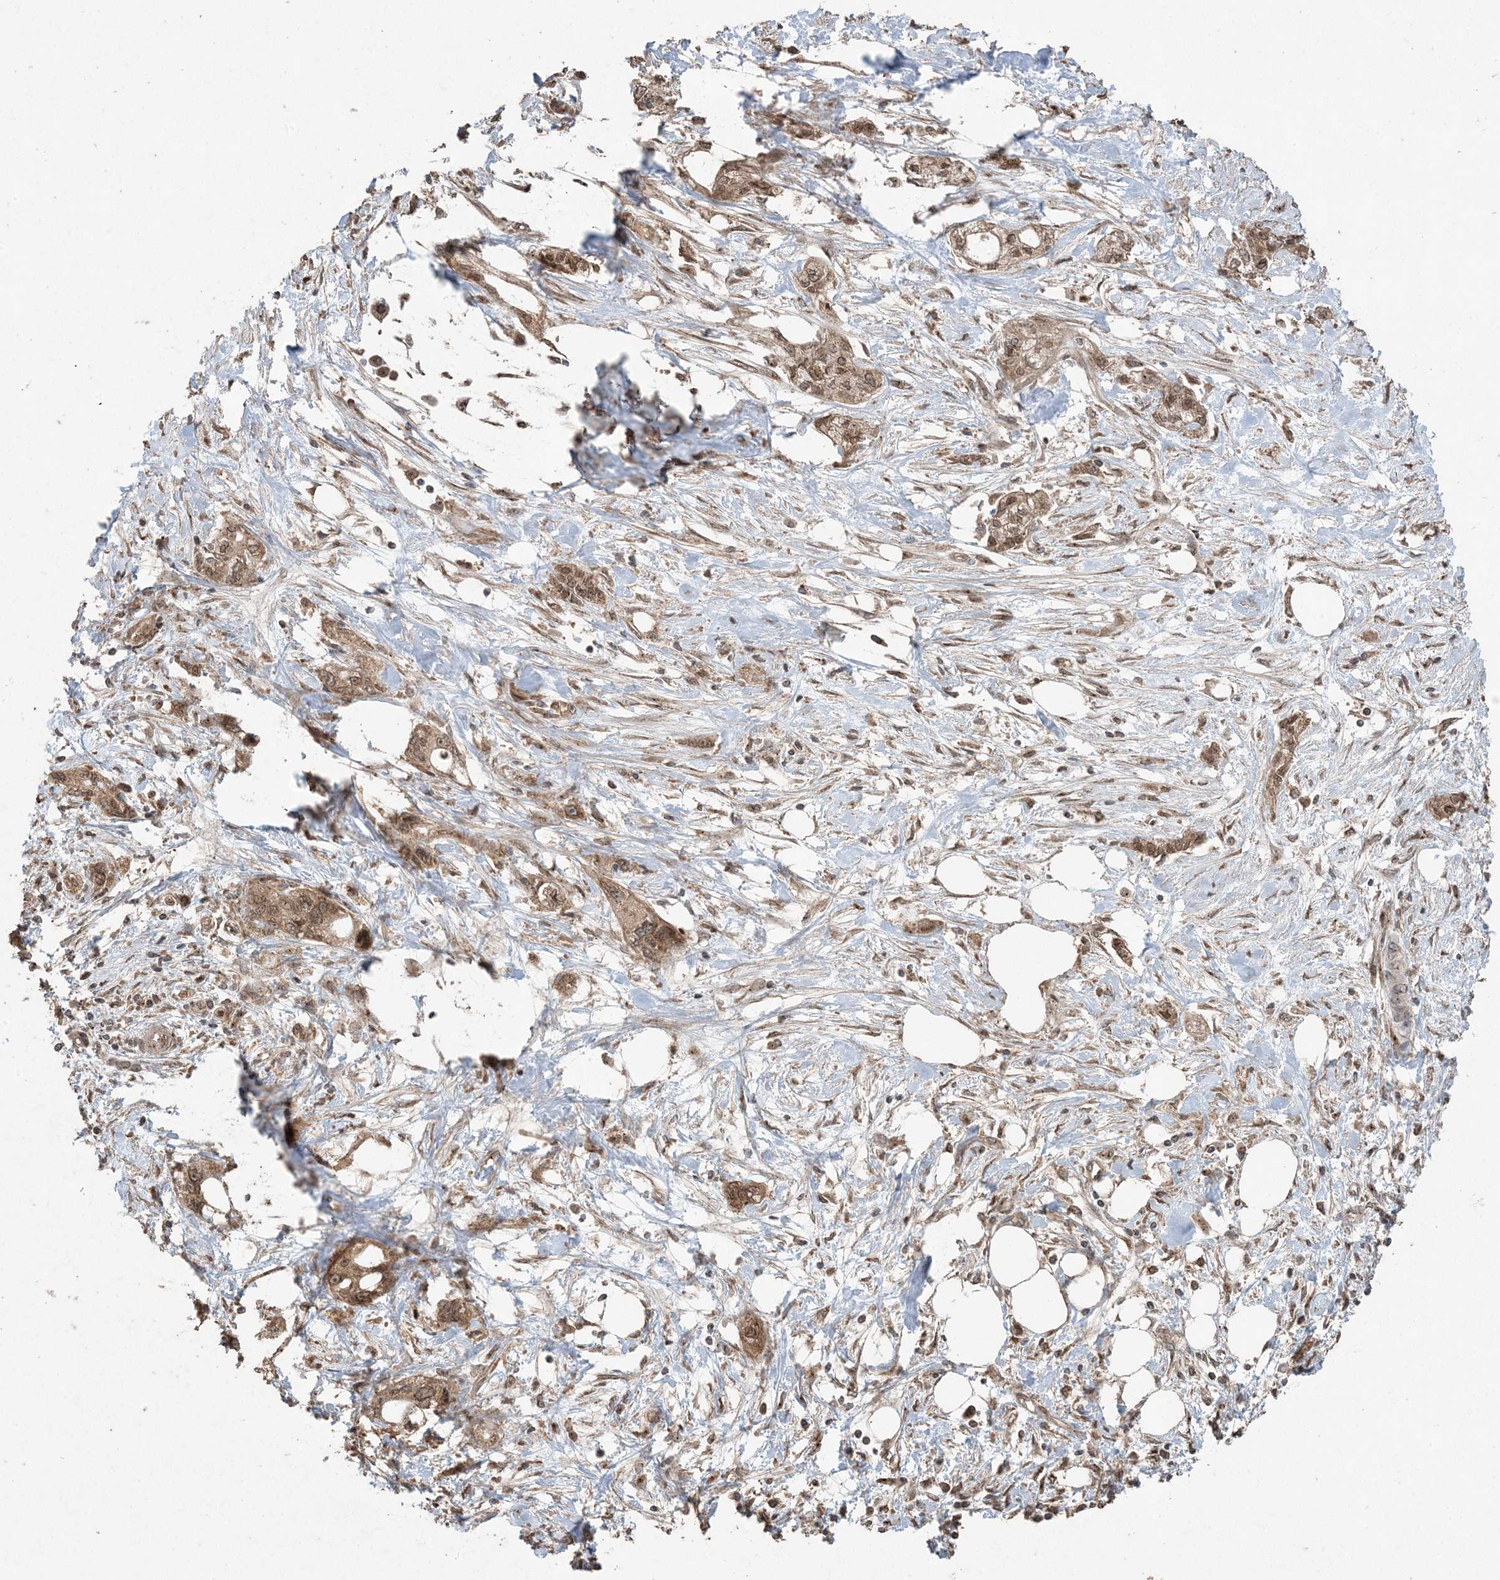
{"staining": {"intensity": "moderate", "quantity": ">75%", "location": "cytoplasmic/membranous,nuclear"}, "tissue": "pancreatic cancer", "cell_type": "Tumor cells", "image_type": "cancer", "snomed": [{"axis": "morphology", "description": "Adenocarcinoma, NOS"}, {"axis": "topography", "description": "Pancreas"}], "caption": "An immunohistochemistry histopathology image of neoplastic tissue is shown. Protein staining in brown labels moderate cytoplasmic/membranous and nuclear positivity in pancreatic cancer within tumor cells.", "gene": "DDX19B", "patient": {"sex": "male", "age": 70}}